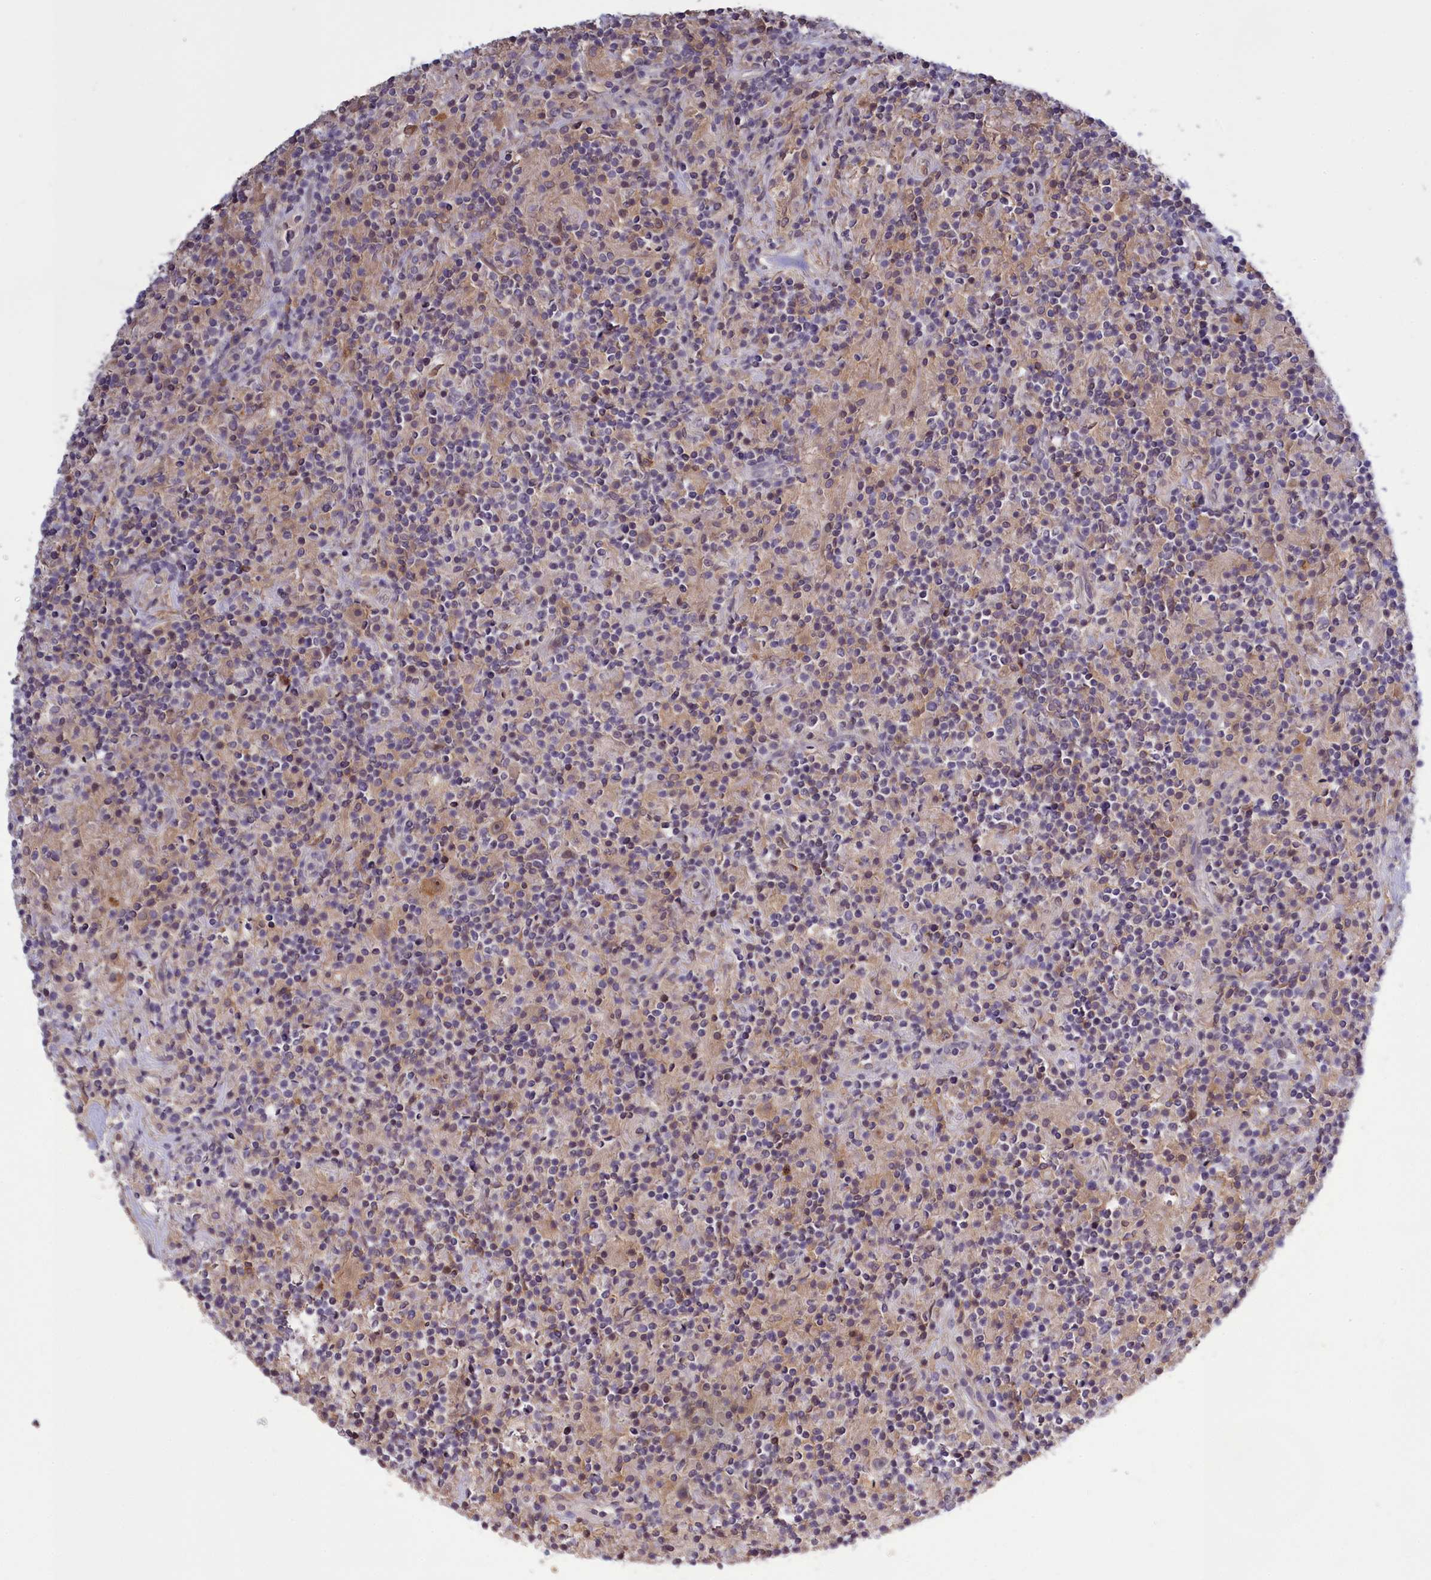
{"staining": {"intensity": "moderate", "quantity": ">75%", "location": "cytoplasmic/membranous"}, "tissue": "lymphoma", "cell_type": "Tumor cells", "image_type": "cancer", "snomed": [{"axis": "morphology", "description": "Hodgkin's disease, NOS"}, {"axis": "topography", "description": "Lymph node"}], "caption": "DAB immunohistochemical staining of human lymphoma reveals moderate cytoplasmic/membranous protein staining in about >75% of tumor cells. The protein is shown in brown color, while the nuclei are stained blue.", "gene": "RRAD", "patient": {"sex": "male", "age": 70}}